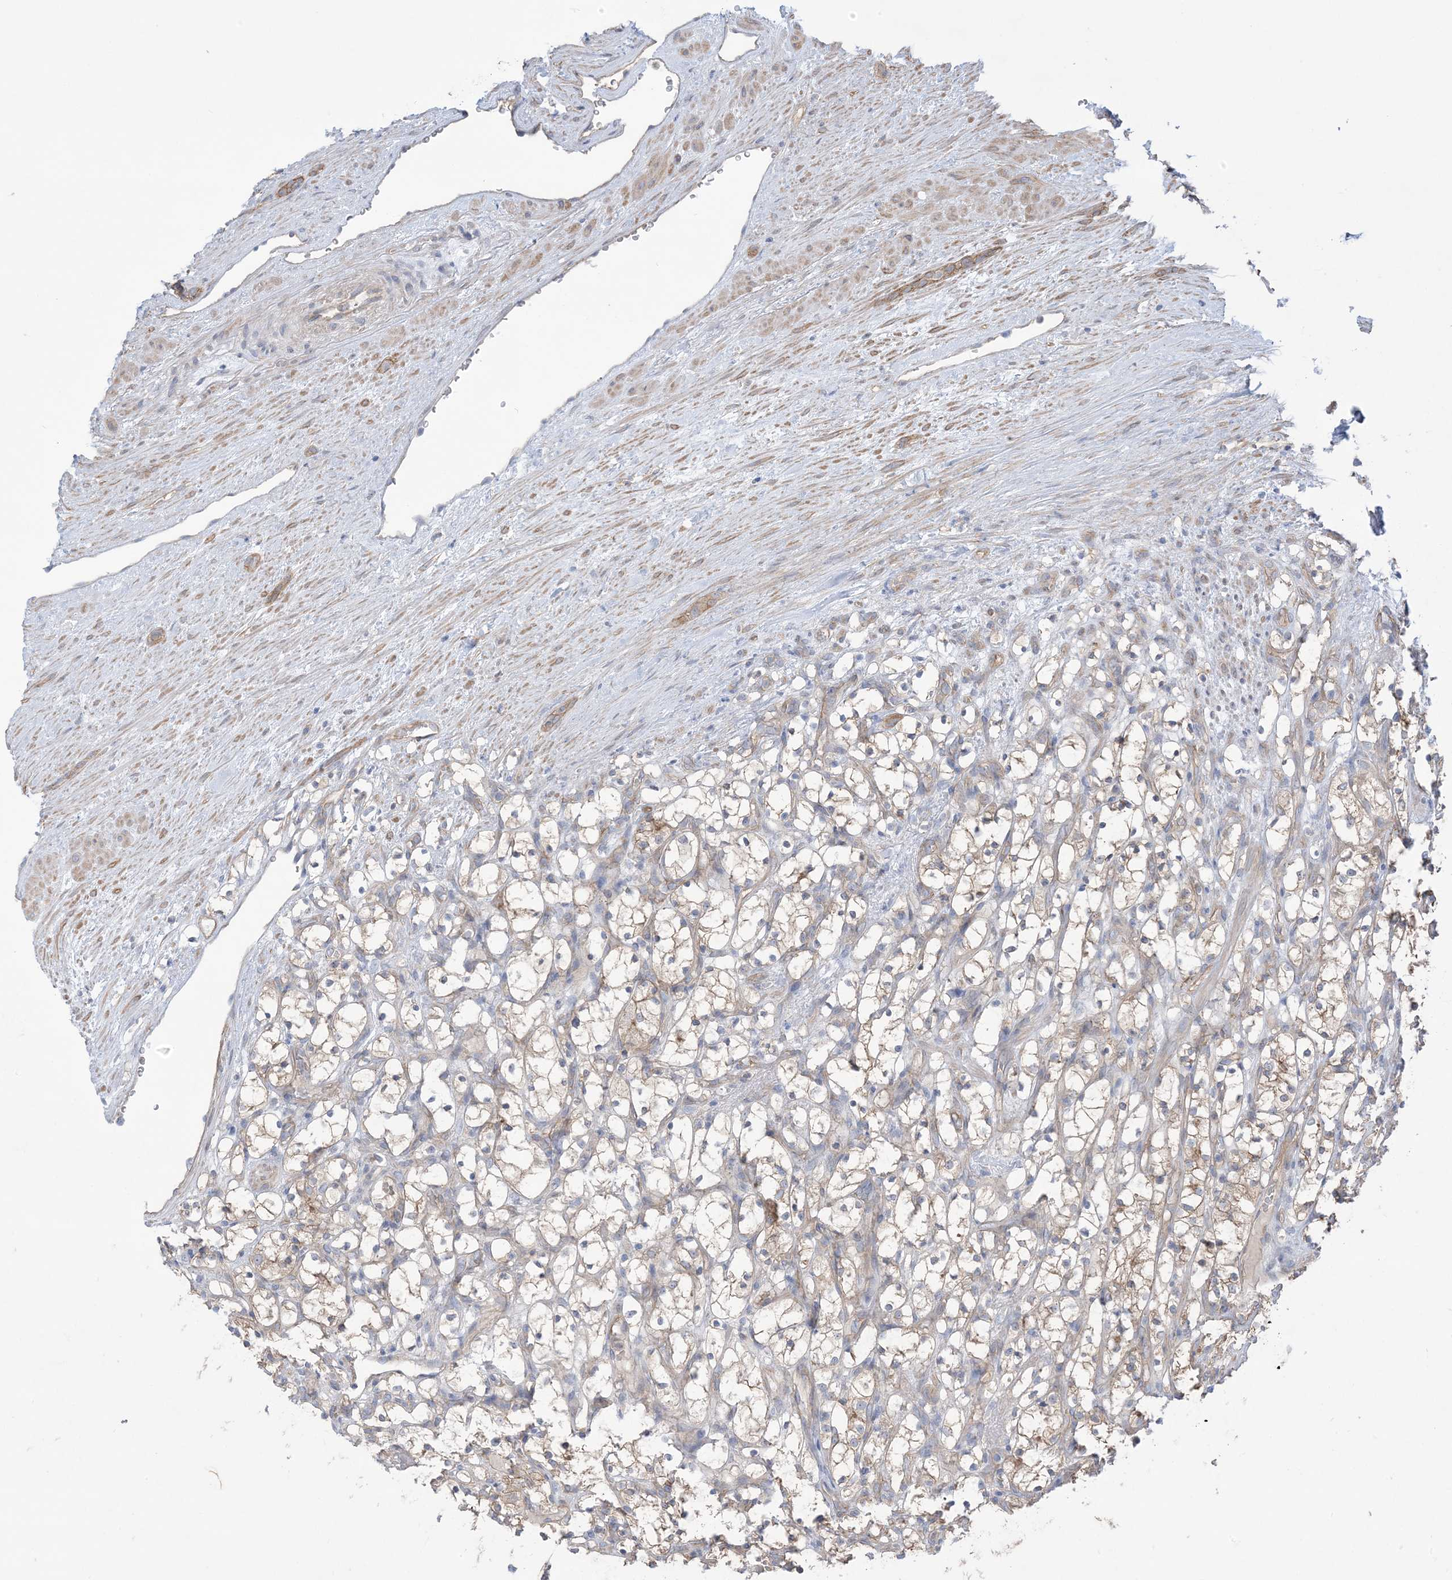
{"staining": {"intensity": "weak", "quantity": "25%-75%", "location": "cytoplasmic/membranous"}, "tissue": "renal cancer", "cell_type": "Tumor cells", "image_type": "cancer", "snomed": [{"axis": "morphology", "description": "Adenocarcinoma, NOS"}, {"axis": "topography", "description": "Kidney"}], "caption": "The histopathology image demonstrates immunohistochemical staining of renal cancer (adenocarcinoma). There is weak cytoplasmic/membranous positivity is appreciated in about 25%-75% of tumor cells.", "gene": "CCNY", "patient": {"sex": "female", "age": 69}}